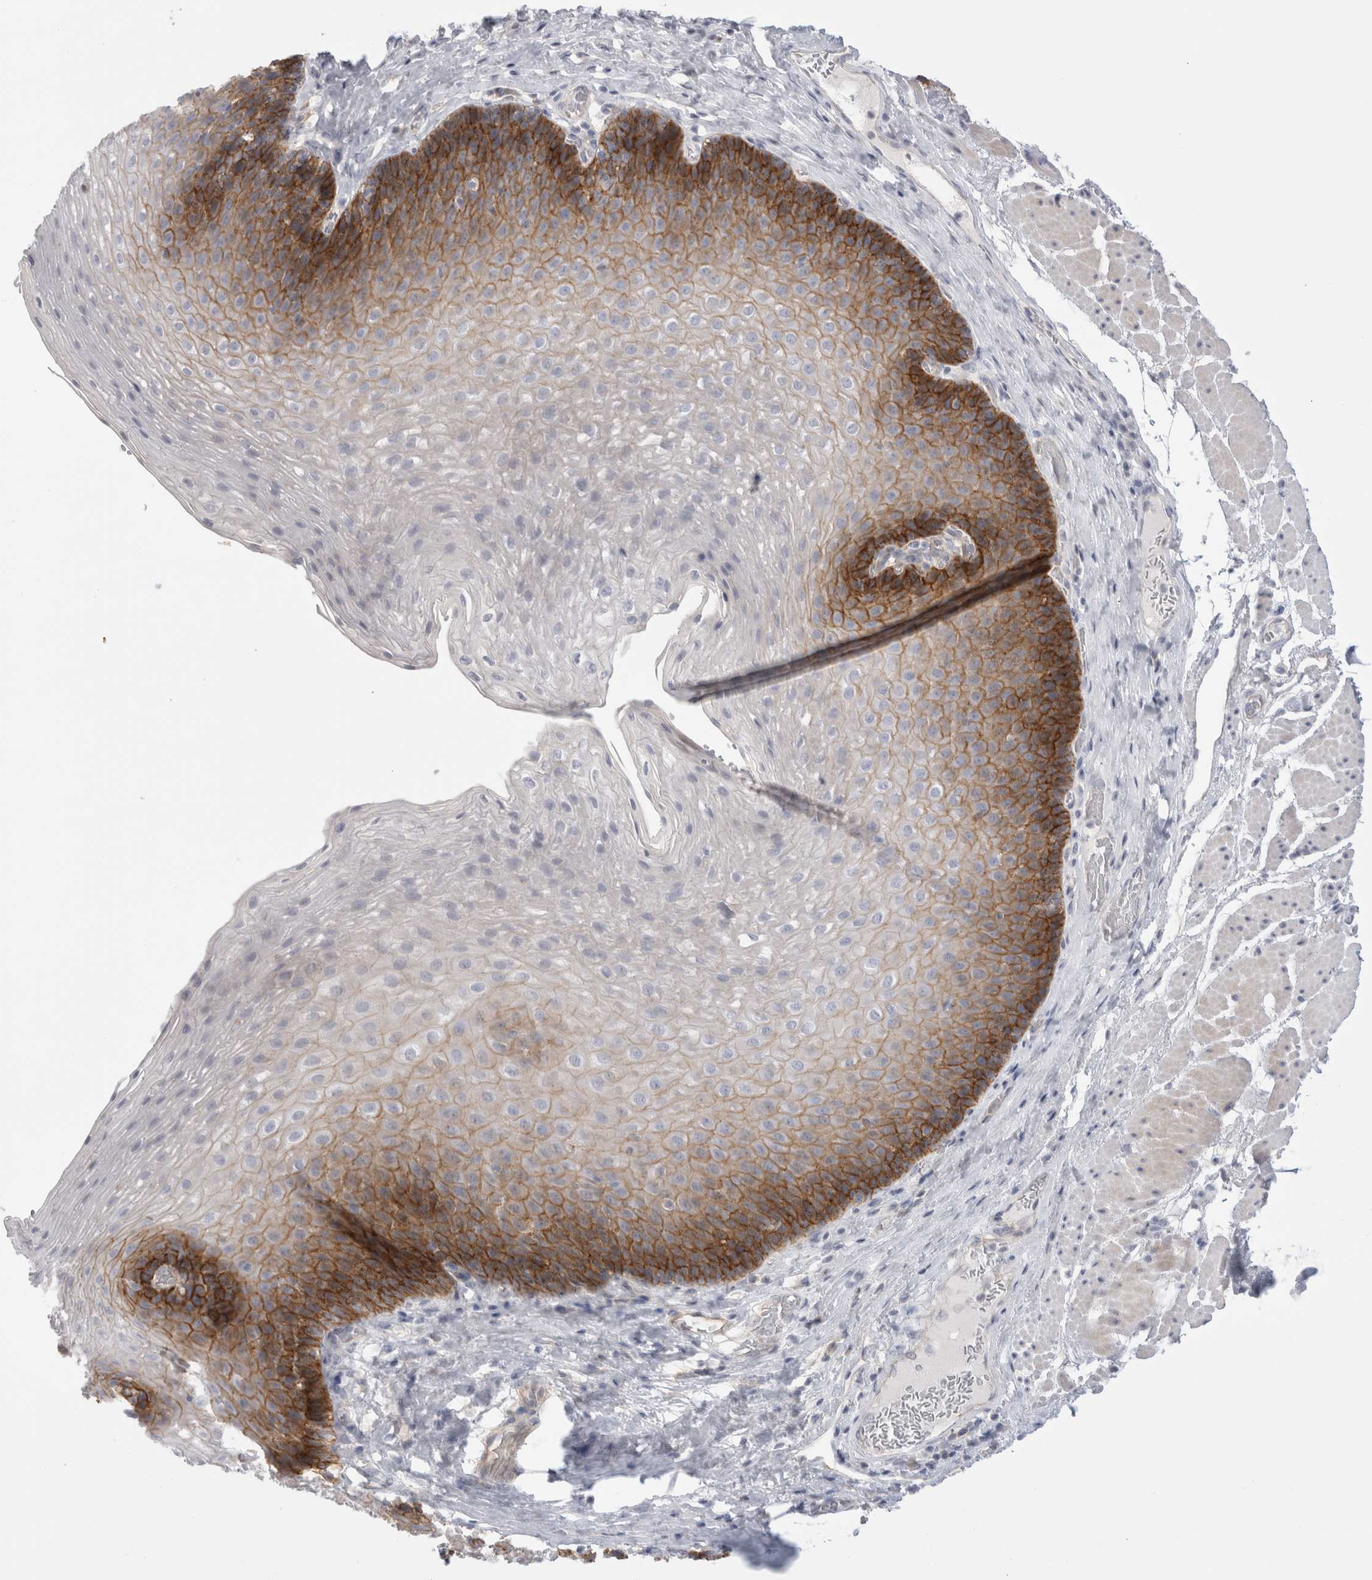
{"staining": {"intensity": "moderate", "quantity": "25%-75%", "location": "cytoplasmic/membranous"}, "tissue": "esophagus", "cell_type": "Squamous epithelial cells", "image_type": "normal", "snomed": [{"axis": "morphology", "description": "Normal tissue, NOS"}, {"axis": "topography", "description": "Esophagus"}], "caption": "This photomicrograph displays IHC staining of unremarkable esophagus, with medium moderate cytoplasmic/membranous staining in about 25%-75% of squamous epithelial cells.", "gene": "VANGL1", "patient": {"sex": "female", "age": 66}}